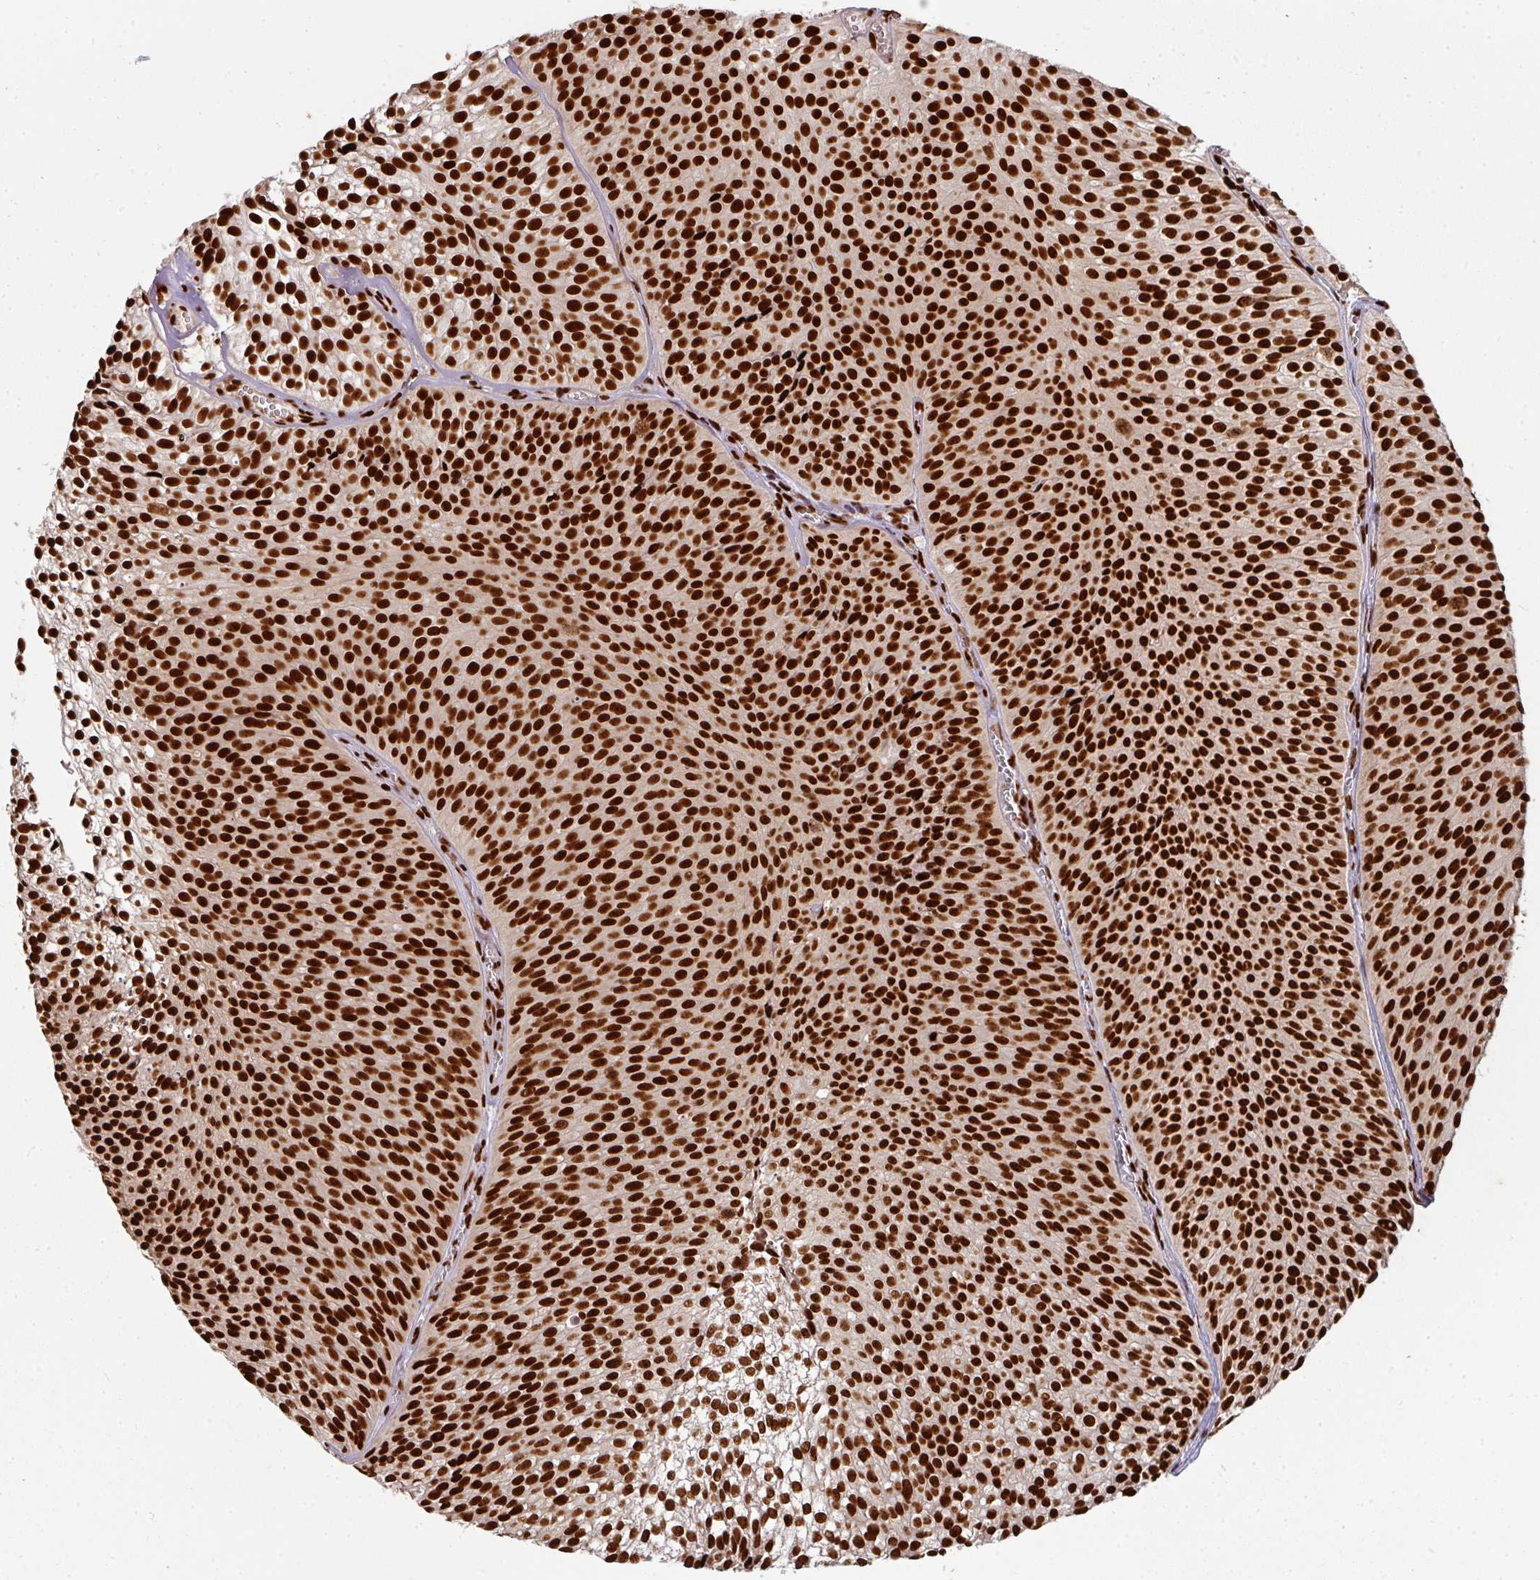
{"staining": {"intensity": "strong", "quantity": ">75%", "location": "nuclear"}, "tissue": "urothelial cancer", "cell_type": "Tumor cells", "image_type": "cancer", "snomed": [{"axis": "morphology", "description": "Urothelial carcinoma, Low grade"}, {"axis": "topography", "description": "Urinary bladder"}], "caption": "DAB immunohistochemical staining of urothelial carcinoma (low-grade) exhibits strong nuclear protein staining in about >75% of tumor cells. The staining is performed using DAB brown chromogen to label protein expression. The nuclei are counter-stained blue using hematoxylin.", "gene": "SIK3", "patient": {"sex": "male", "age": 91}}